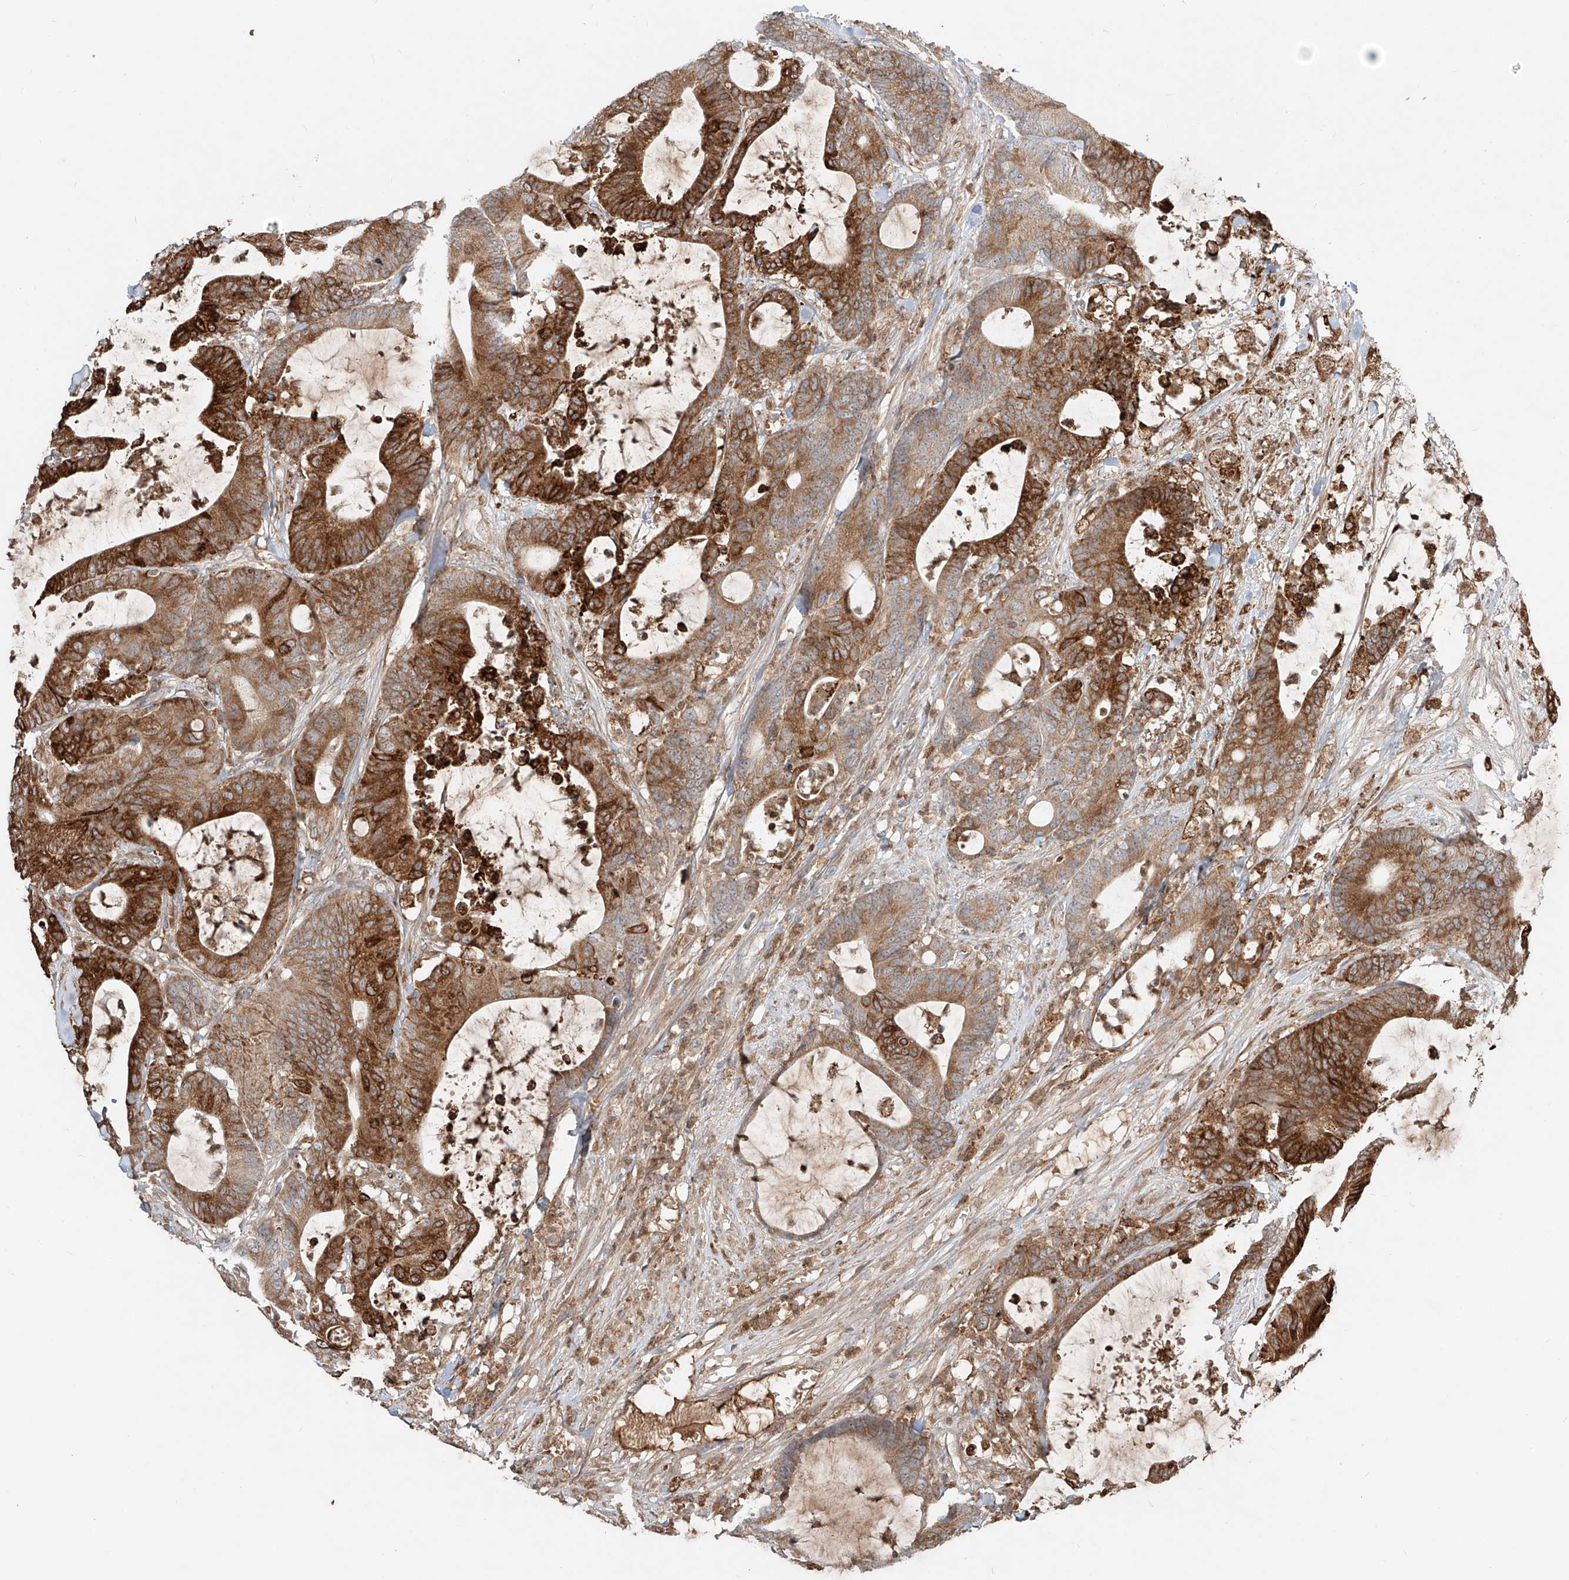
{"staining": {"intensity": "moderate", "quantity": ">75%", "location": "cytoplasmic/membranous"}, "tissue": "colorectal cancer", "cell_type": "Tumor cells", "image_type": "cancer", "snomed": [{"axis": "morphology", "description": "Adenocarcinoma, NOS"}, {"axis": "topography", "description": "Colon"}], "caption": "Immunohistochemical staining of human colorectal adenocarcinoma shows medium levels of moderate cytoplasmic/membranous positivity in approximately >75% of tumor cells.", "gene": "ERO1A", "patient": {"sex": "female", "age": 84}}